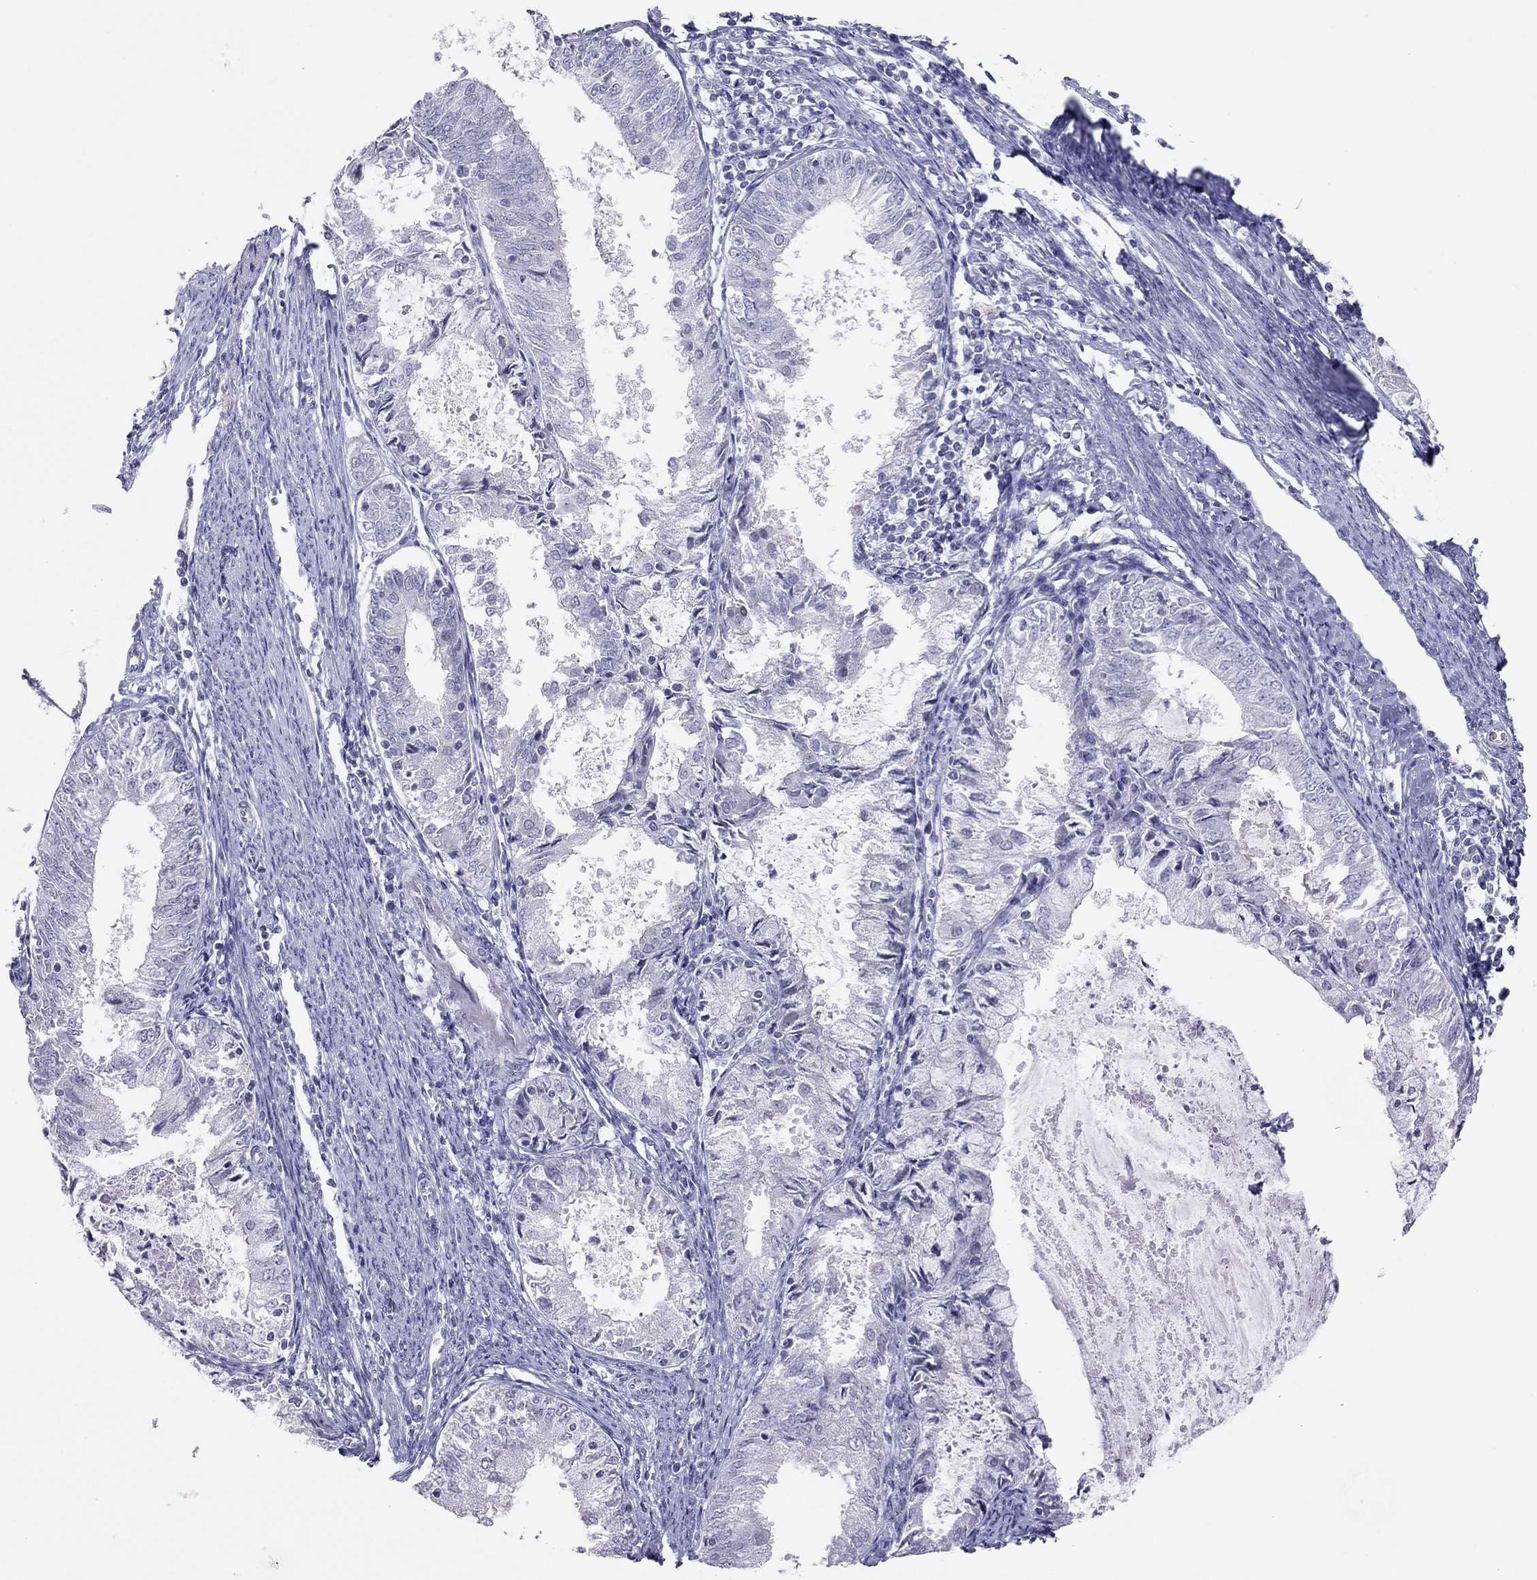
{"staining": {"intensity": "negative", "quantity": "none", "location": "none"}, "tissue": "endometrial cancer", "cell_type": "Tumor cells", "image_type": "cancer", "snomed": [{"axis": "morphology", "description": "Adenocarcinoma, NOS"}, {"axis": "topography", "description": "Endometrium"}], "caption": "There is no significant positivity in tumor cells of endometrial cancer (adenocarcinoma).", "gene": "JHY", "patient": {"sex": "female", "age": 57}}